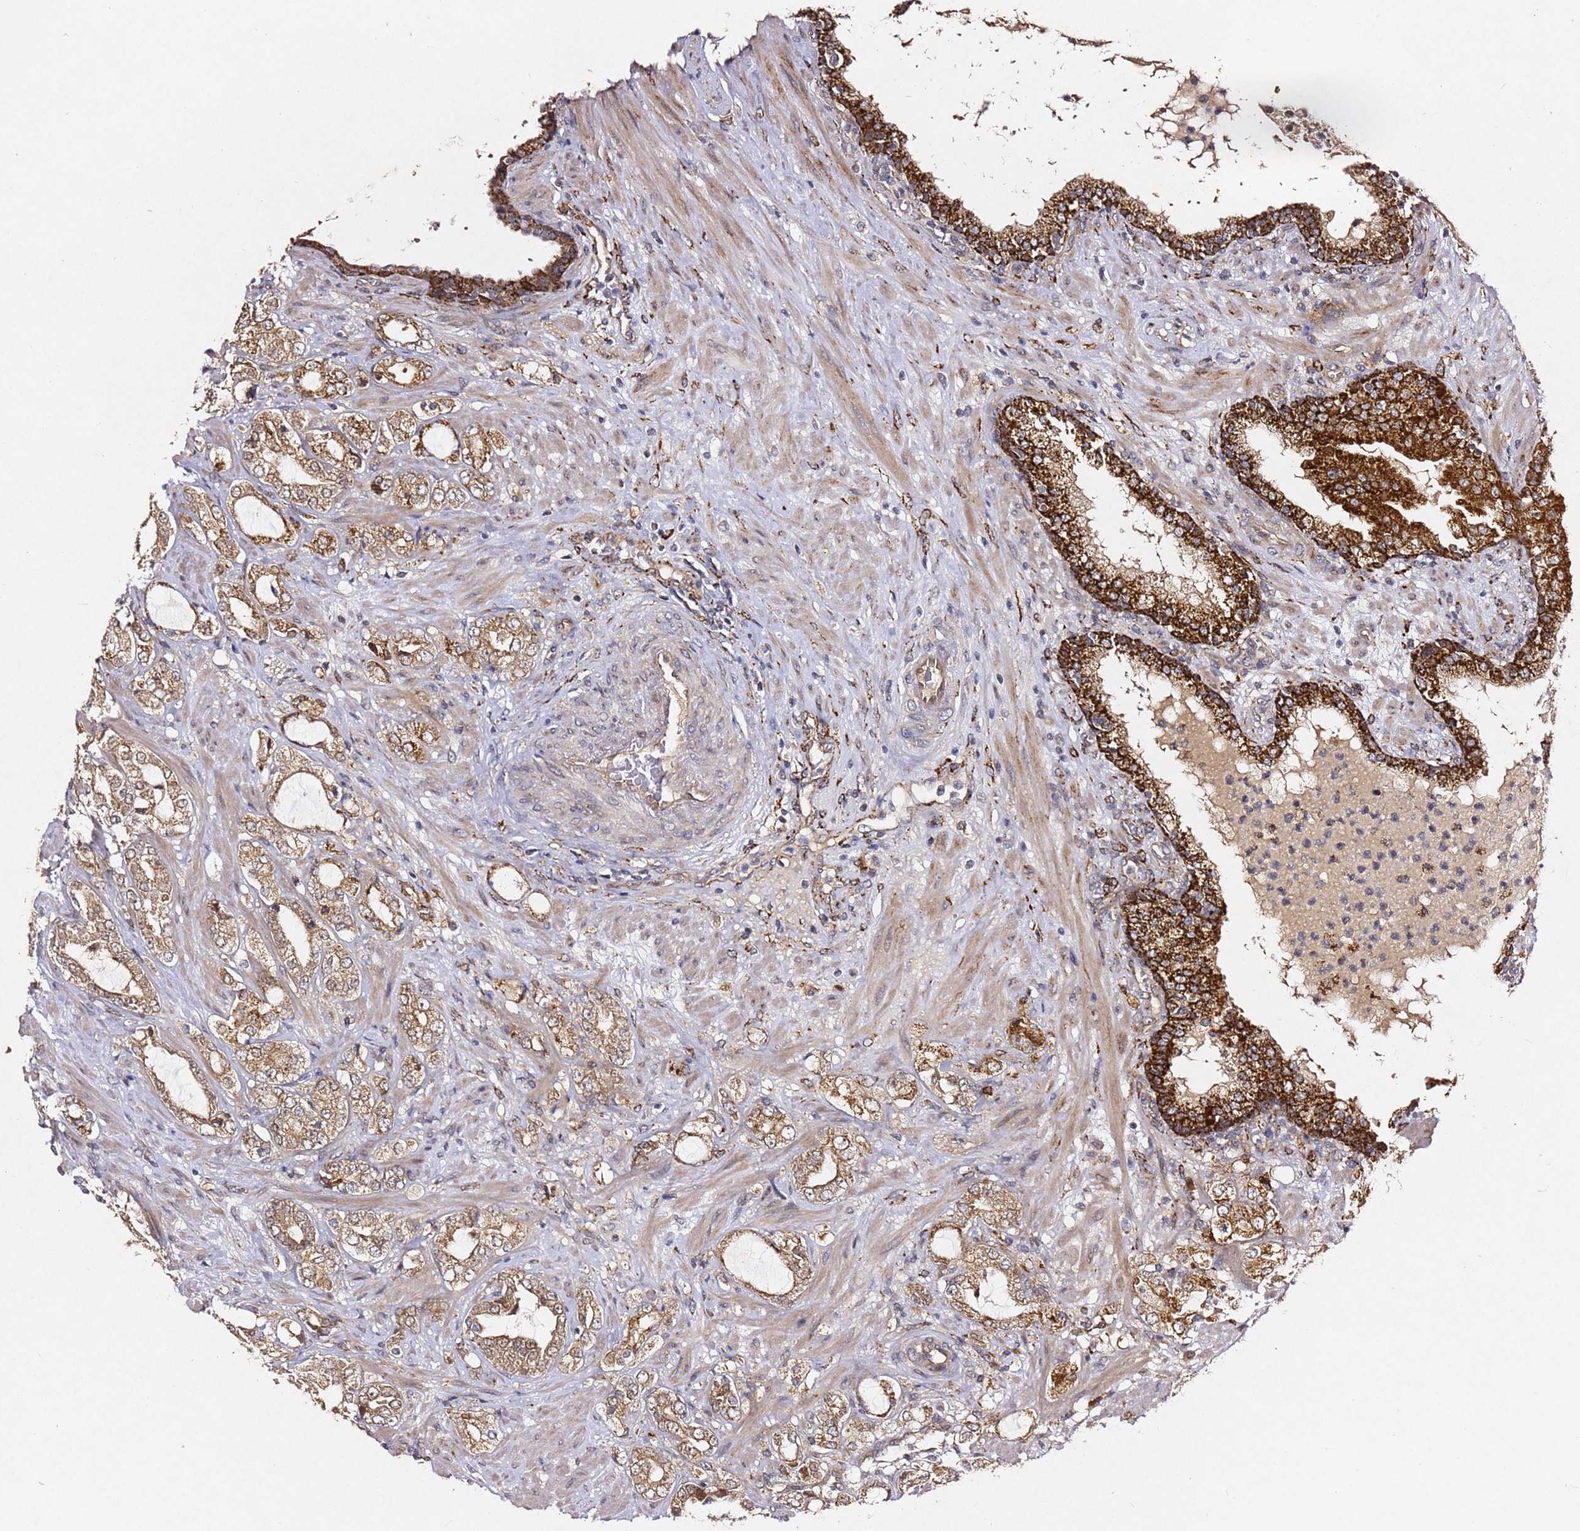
{"staining": {"intensity": "moderate", "quantity": ">75%", "location": "cytoplasmic/membranous"}, "tissue": "prostate cancer", "cell_type": "Tumor cells", "image_type": "cancer", "snomed": [{"axis": "morphology", "description": "Adenocarcinoma, High grade"}, {"axis": "topography", "description": "Prostate"}], "caption": "The histopathology image exhibits a brown stain indicating the presence of a protein in the cytoplasmic/membranous of tumor cells in adenocarcinoma (high-grade) (prostate).", "gene": "ALG11", "patient": {"sex": "male", "age": 64}}